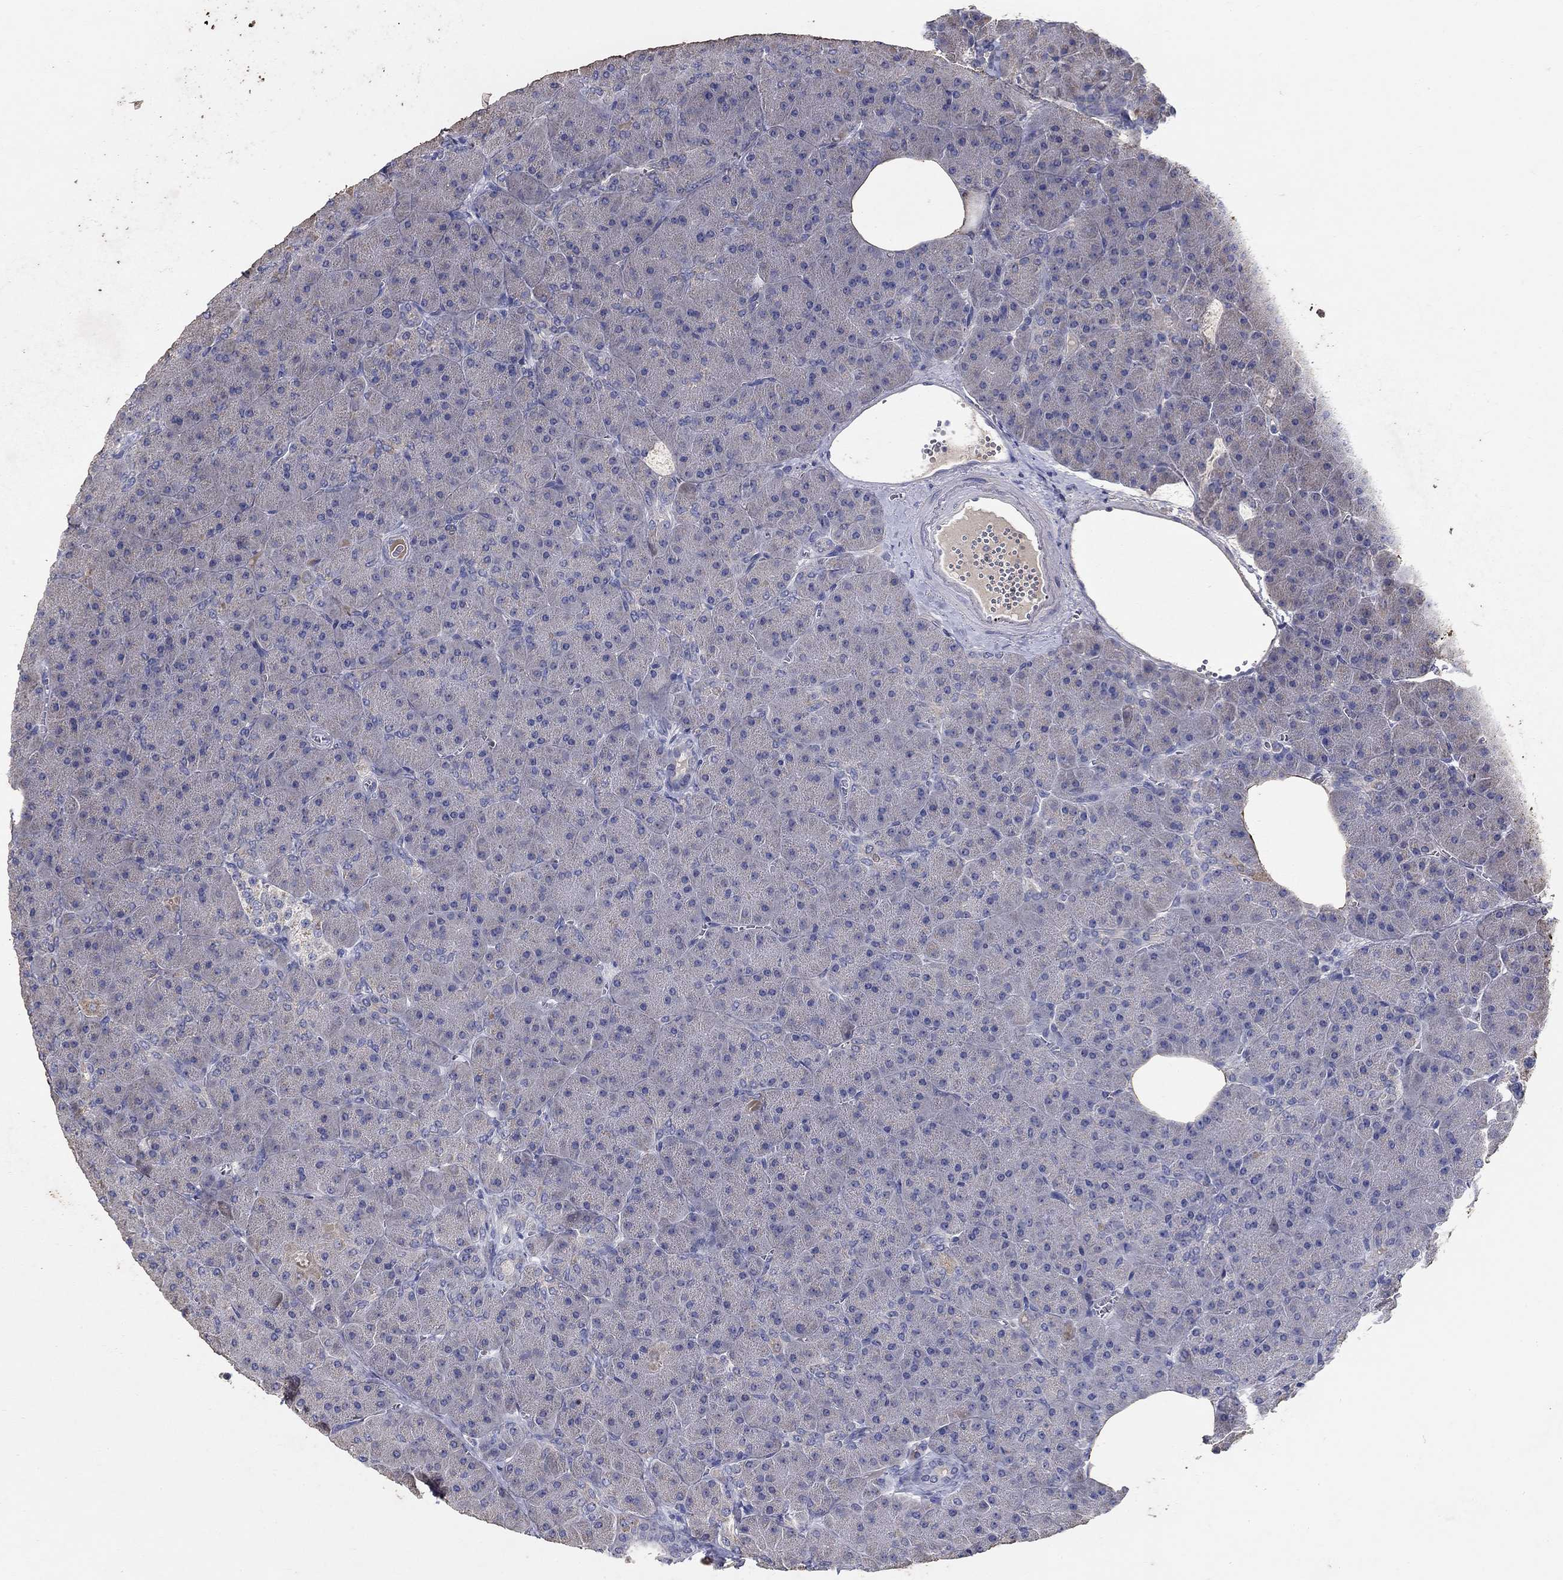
{"staining": {"intensity": "weak", "quantity": "<25%", "location": "cytoplasmic/membranous"}, "tissue": "pancreas", "cell_type": "Exocrine glandular cells", "image_type": "normal", "snomed": [{"axis": "morphology", "description": "Normal tissue, NOS"}, {"axis": "topography", "description": "Pancreas"}], "caption": "This is a micrograph of immunohistochemistry (IHC) staining of unremarkable pancreas, which shows no expression in exocrine glandular cells.", "gene": "PROZ", "patient": {"sex": "male", "age": 61}}